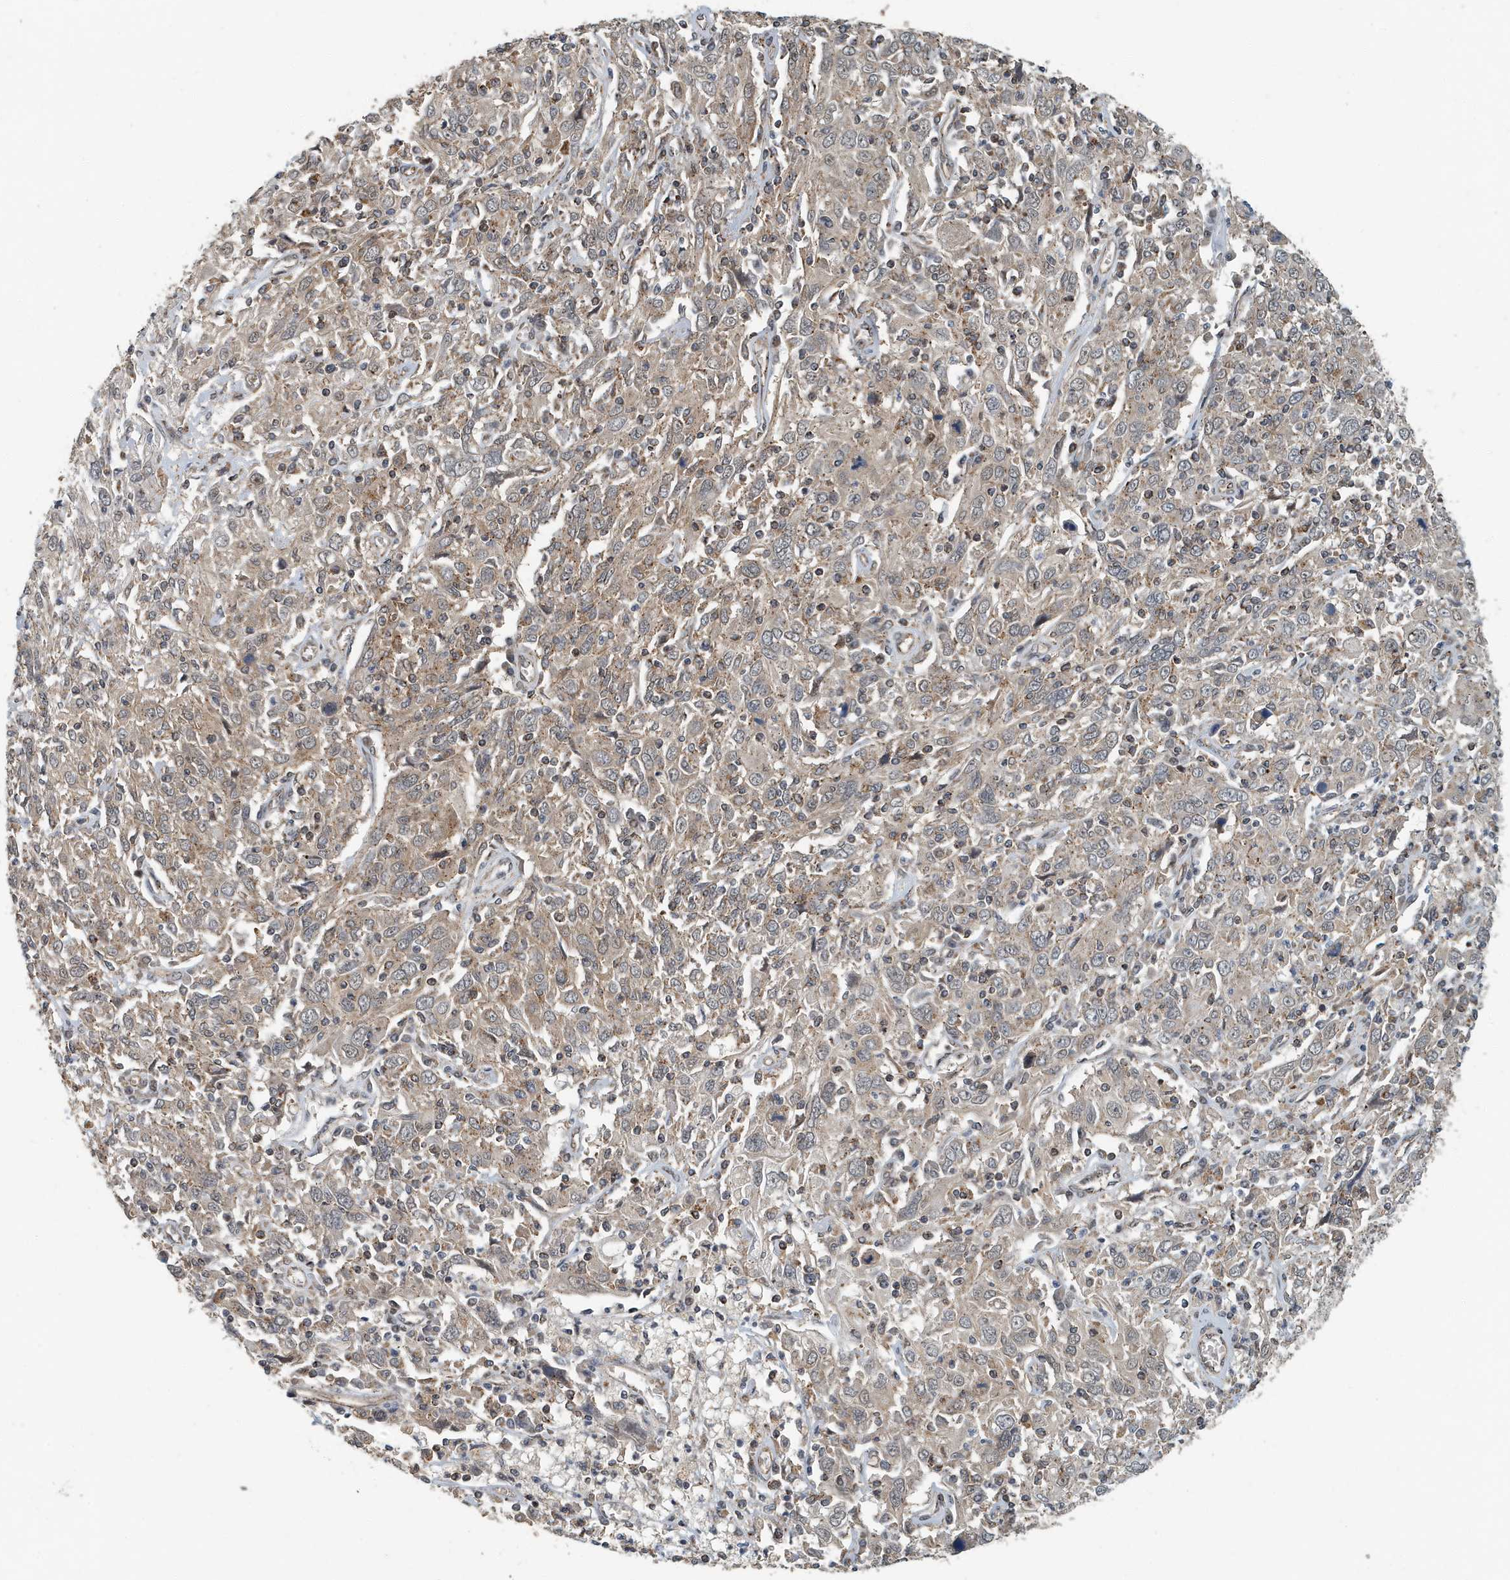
{"staining": {"intensity": "weak", "quantity": "25%-75%", "location": "cytoplasmic/membranous"}, "tissue": "cervical cancer", "cell_type": "Tumor cells", "image_type": "cancer", "snomed": [{"axis": "morphology", "description": "Squamous cell carcinoma, NOS"}, {"axis": "topography", "description": "Cervix"}], "caption": "Tumor cells show weak cytoplasmic/membranous positivity in approximately 25%-75% of cells in cervical cancer.", "gene": "KIF15", "patient": {"sex": "female", "age": 46}}